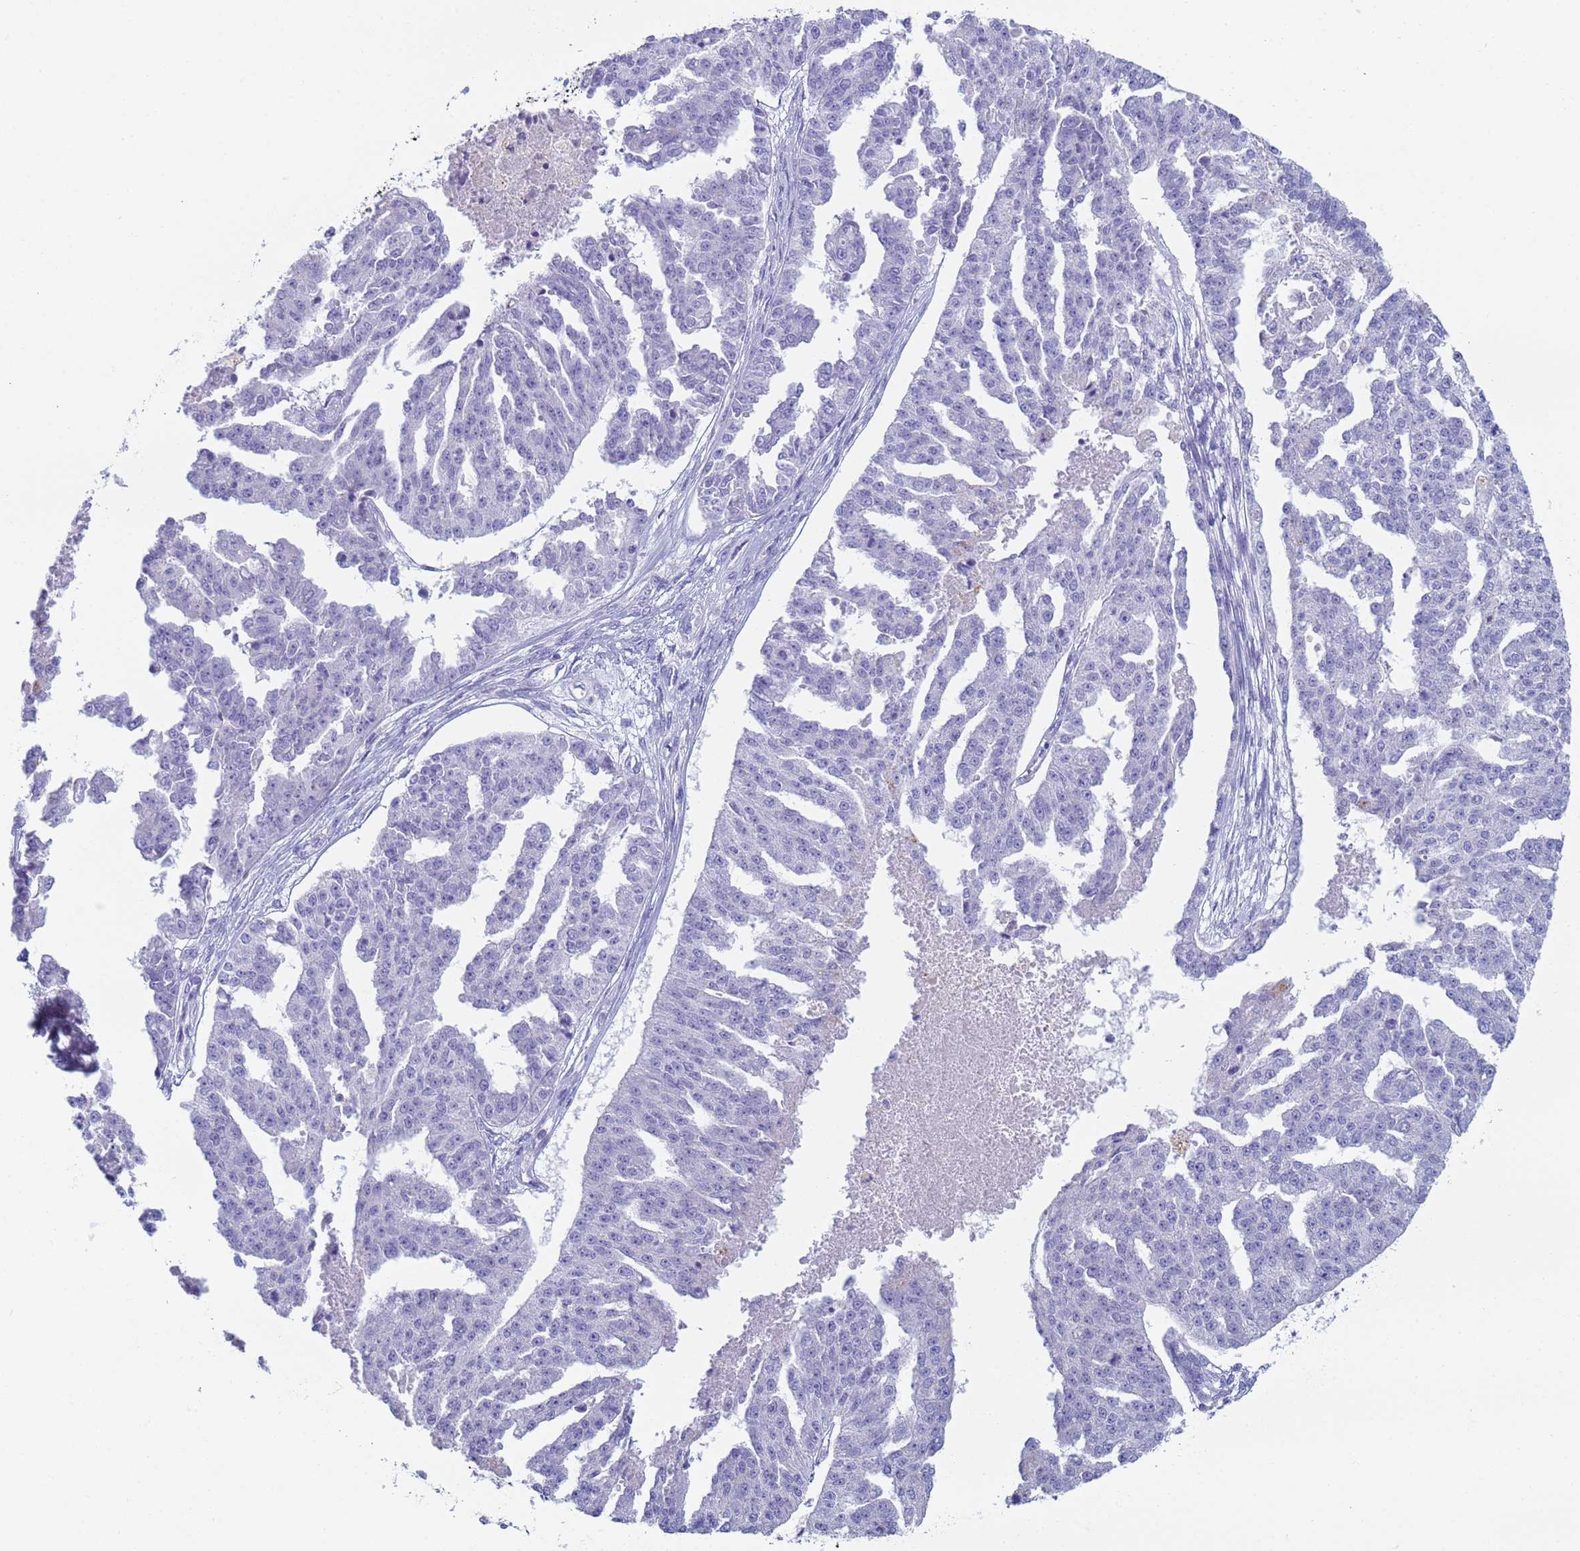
{"staining": {"intensity": "negative", "quantity": "none", "location": "none"}, "tissue": "ovarian cancer", "cell_type": "Tumor cells", "image_type": "cancer", "snomed": [{"axis": "morphology", "description": "Cystadenocarcinoma, serous, NOS"}, {"axis": "topography", "description": "Ovary"}], "caption": "A high-resolution photomicrograph shows immunohistochemistry staining of ovarian cancer (serous cystadenocarcinoma), which exhibits no significant positivity in tumor cells.", "gene": "CR1", "patient": {"sex": "female", "age": 58}}